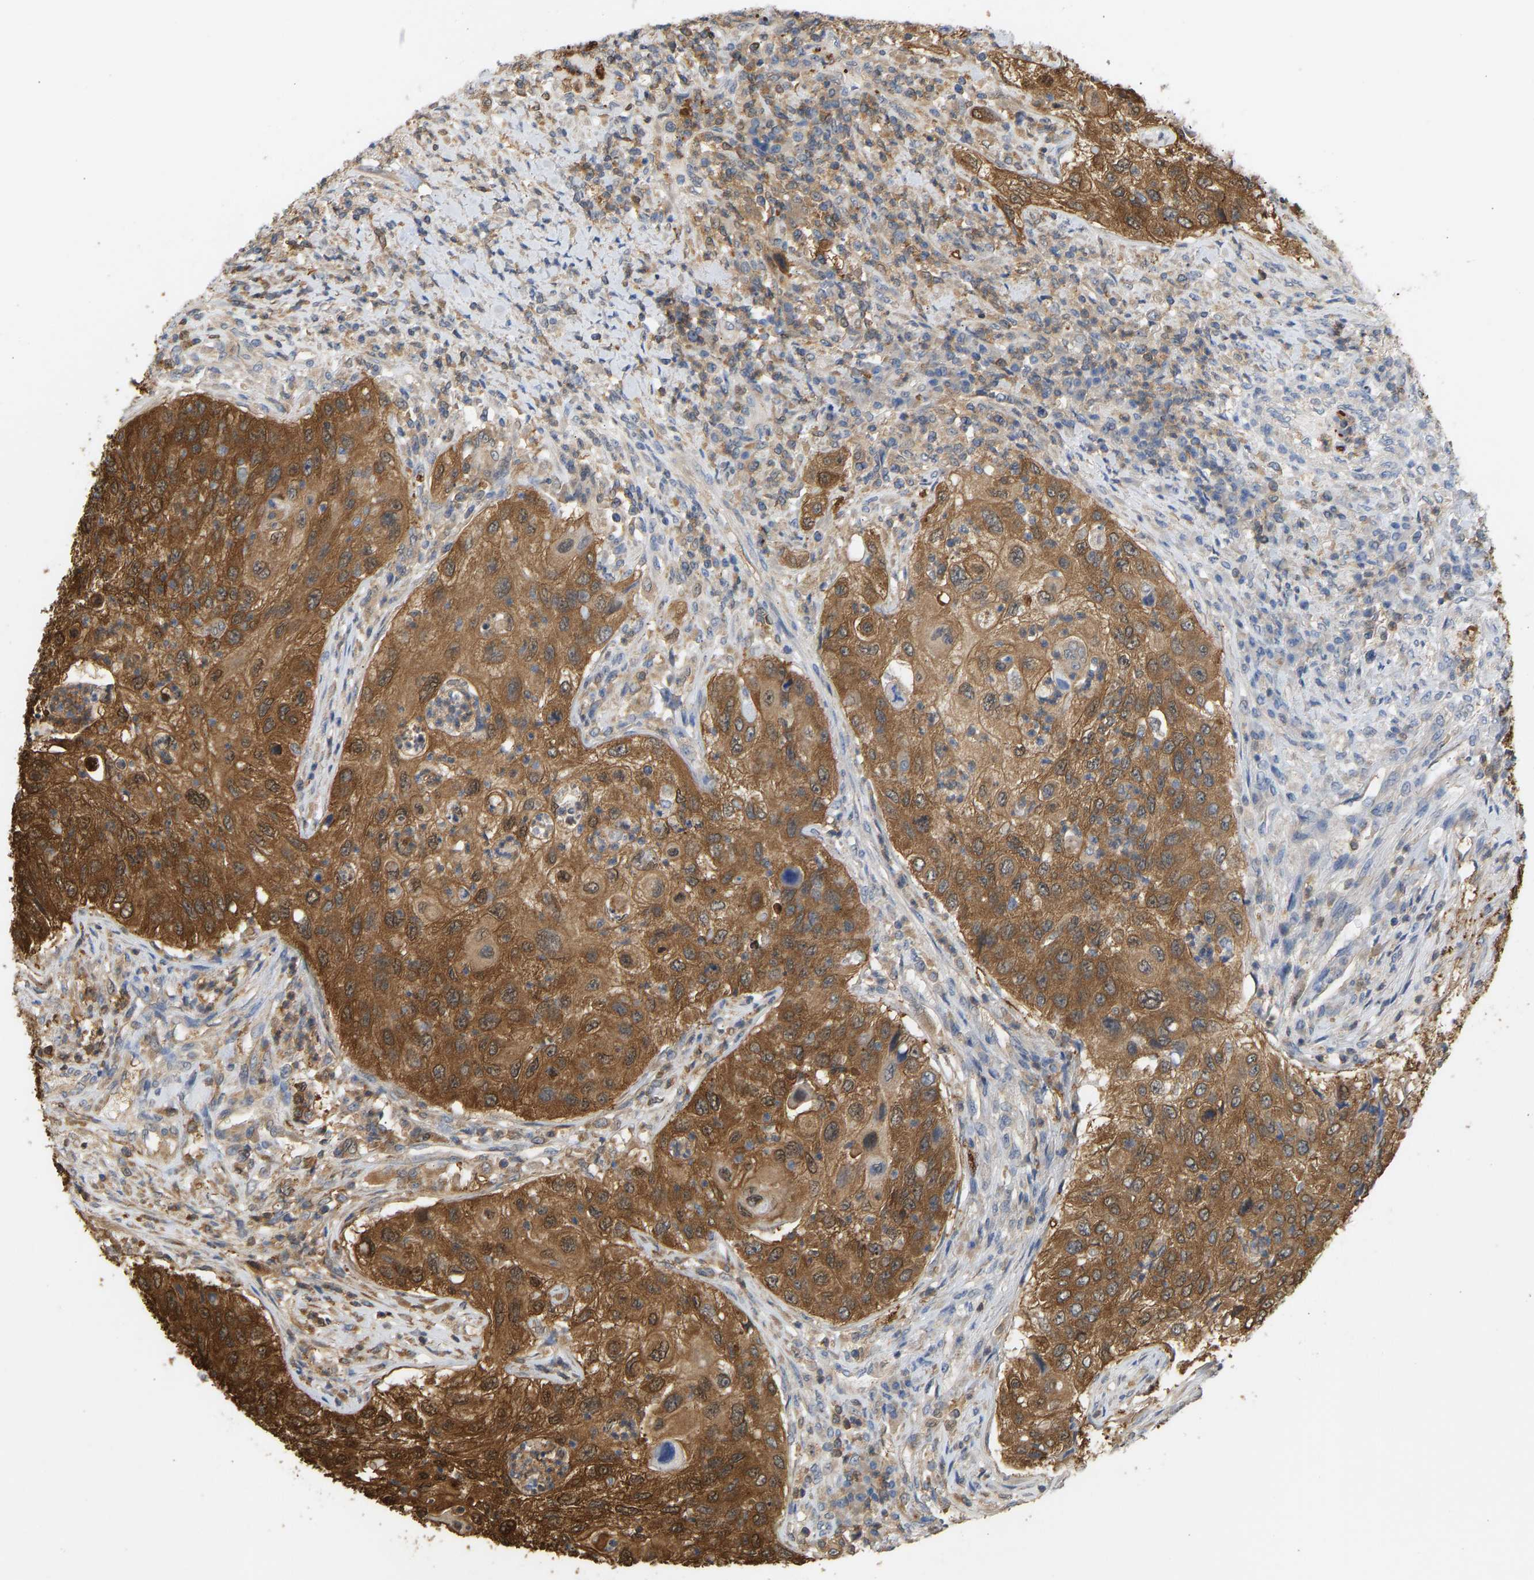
{"staining": {"intensity": "strong", "quantity": ">75%", "location": "cytoplasmic/membranous"}, "tissue": "urothelial cancer", "cell_type": "Tumor cells", "image_type": "cancer", "snomed": [{"axis": "morphology", "description": "Urothelial carcinoma, High grade"}, {"axis": "topography", "description": "Urinary bladder"}], "caption": "Human high-grade urothelial carcinoma stained with a protein marker shows strong staining in tumor cells.", "gene": "ENO1", "patient": {"sex": "female", "age": 60}}